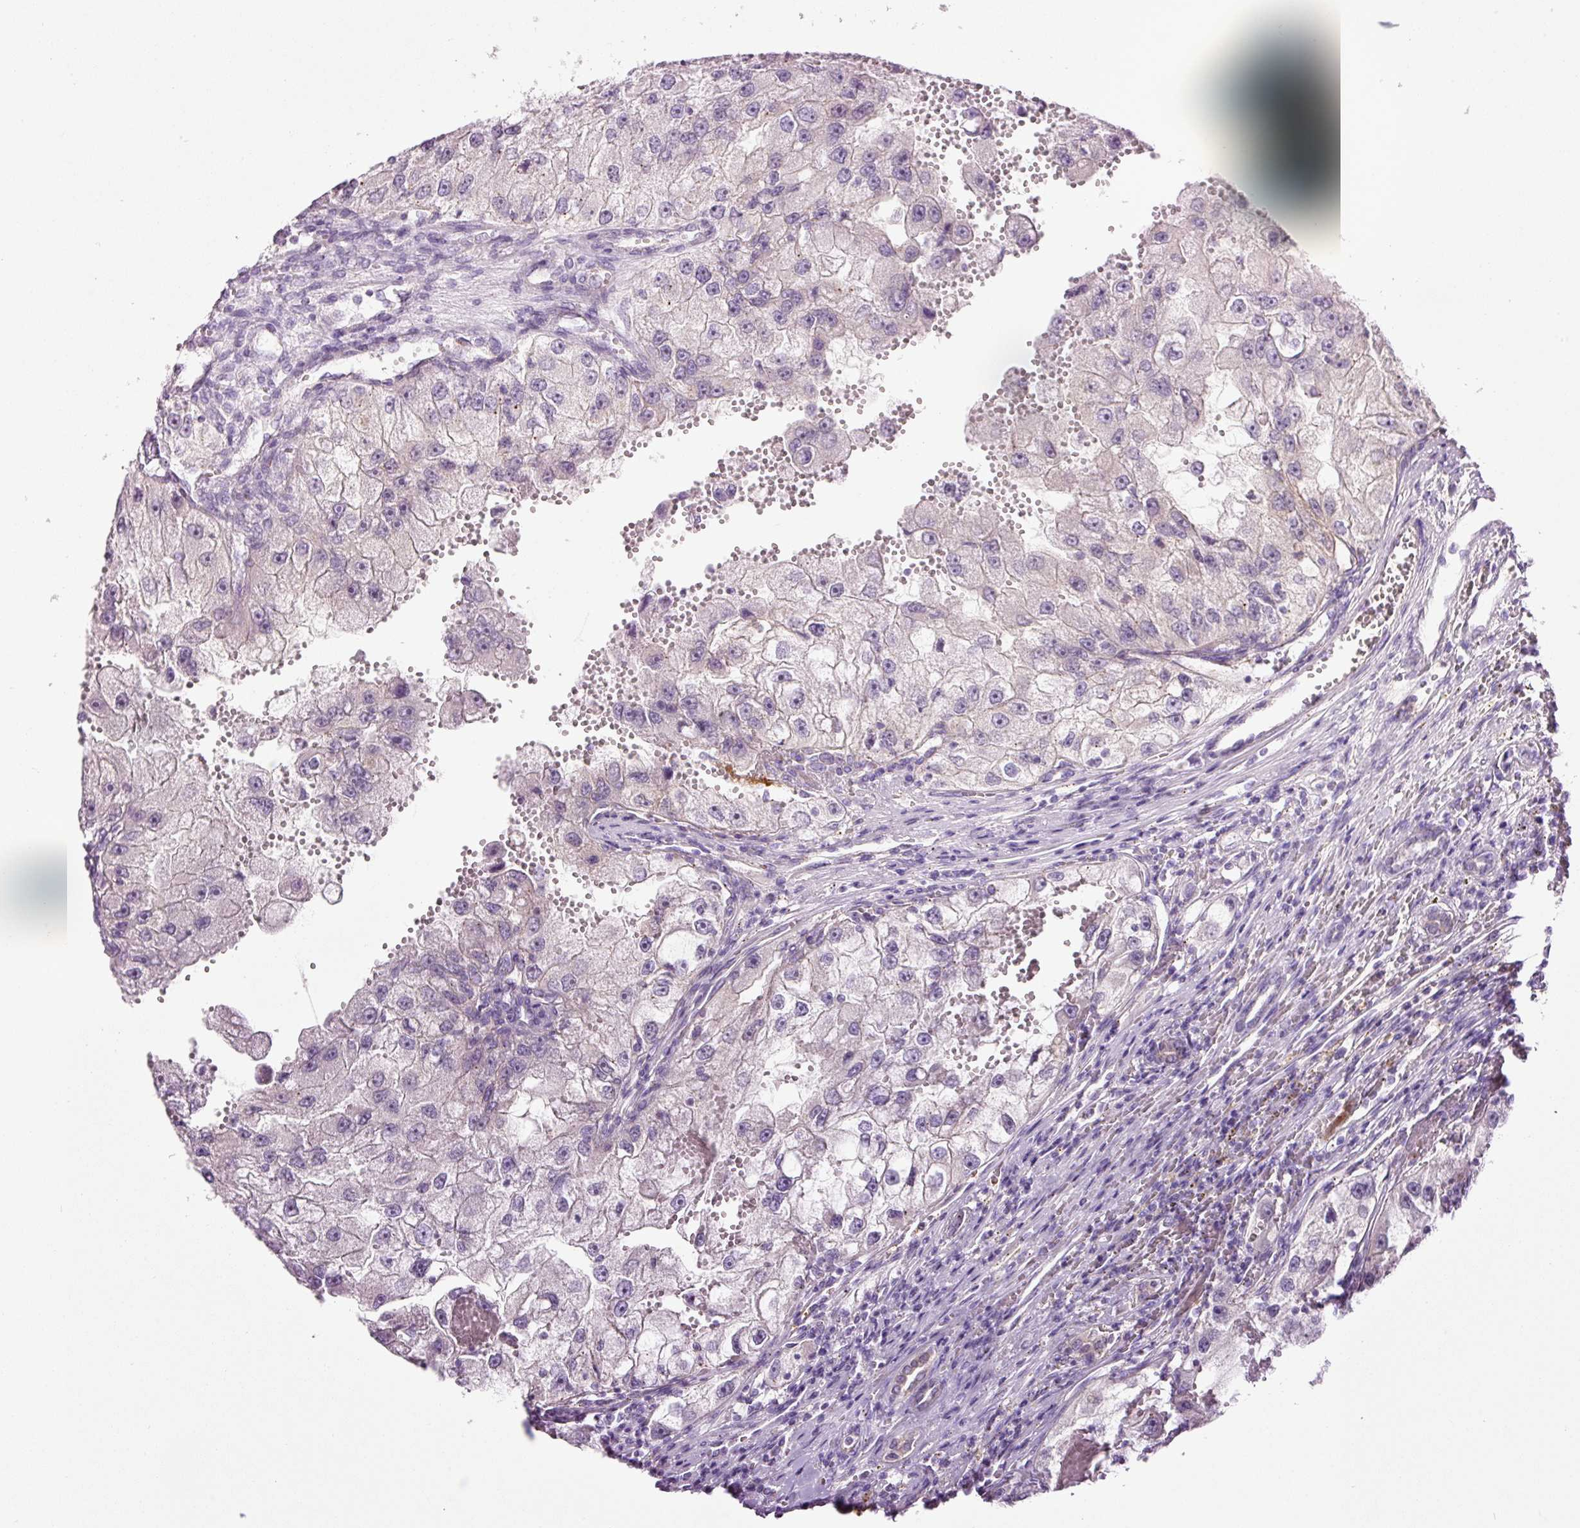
{"staining": {"intensity": "negative", "quantity": "none", "location": "none"}, "tissue": "renal cancer", "cell_type": "Tumor cells", "image_type": "cancer", "snomed": [{"axis": "morphology", "description": "Adenocarcinoma, NOS"}, {"axis": "topography", "description": "Kidney"}], "caption": "There is no significant expression in tumor cells of renal adenocarcinoma.", "gene": "HSPA4L", "patient": {"sex": "male", "age": 63}}